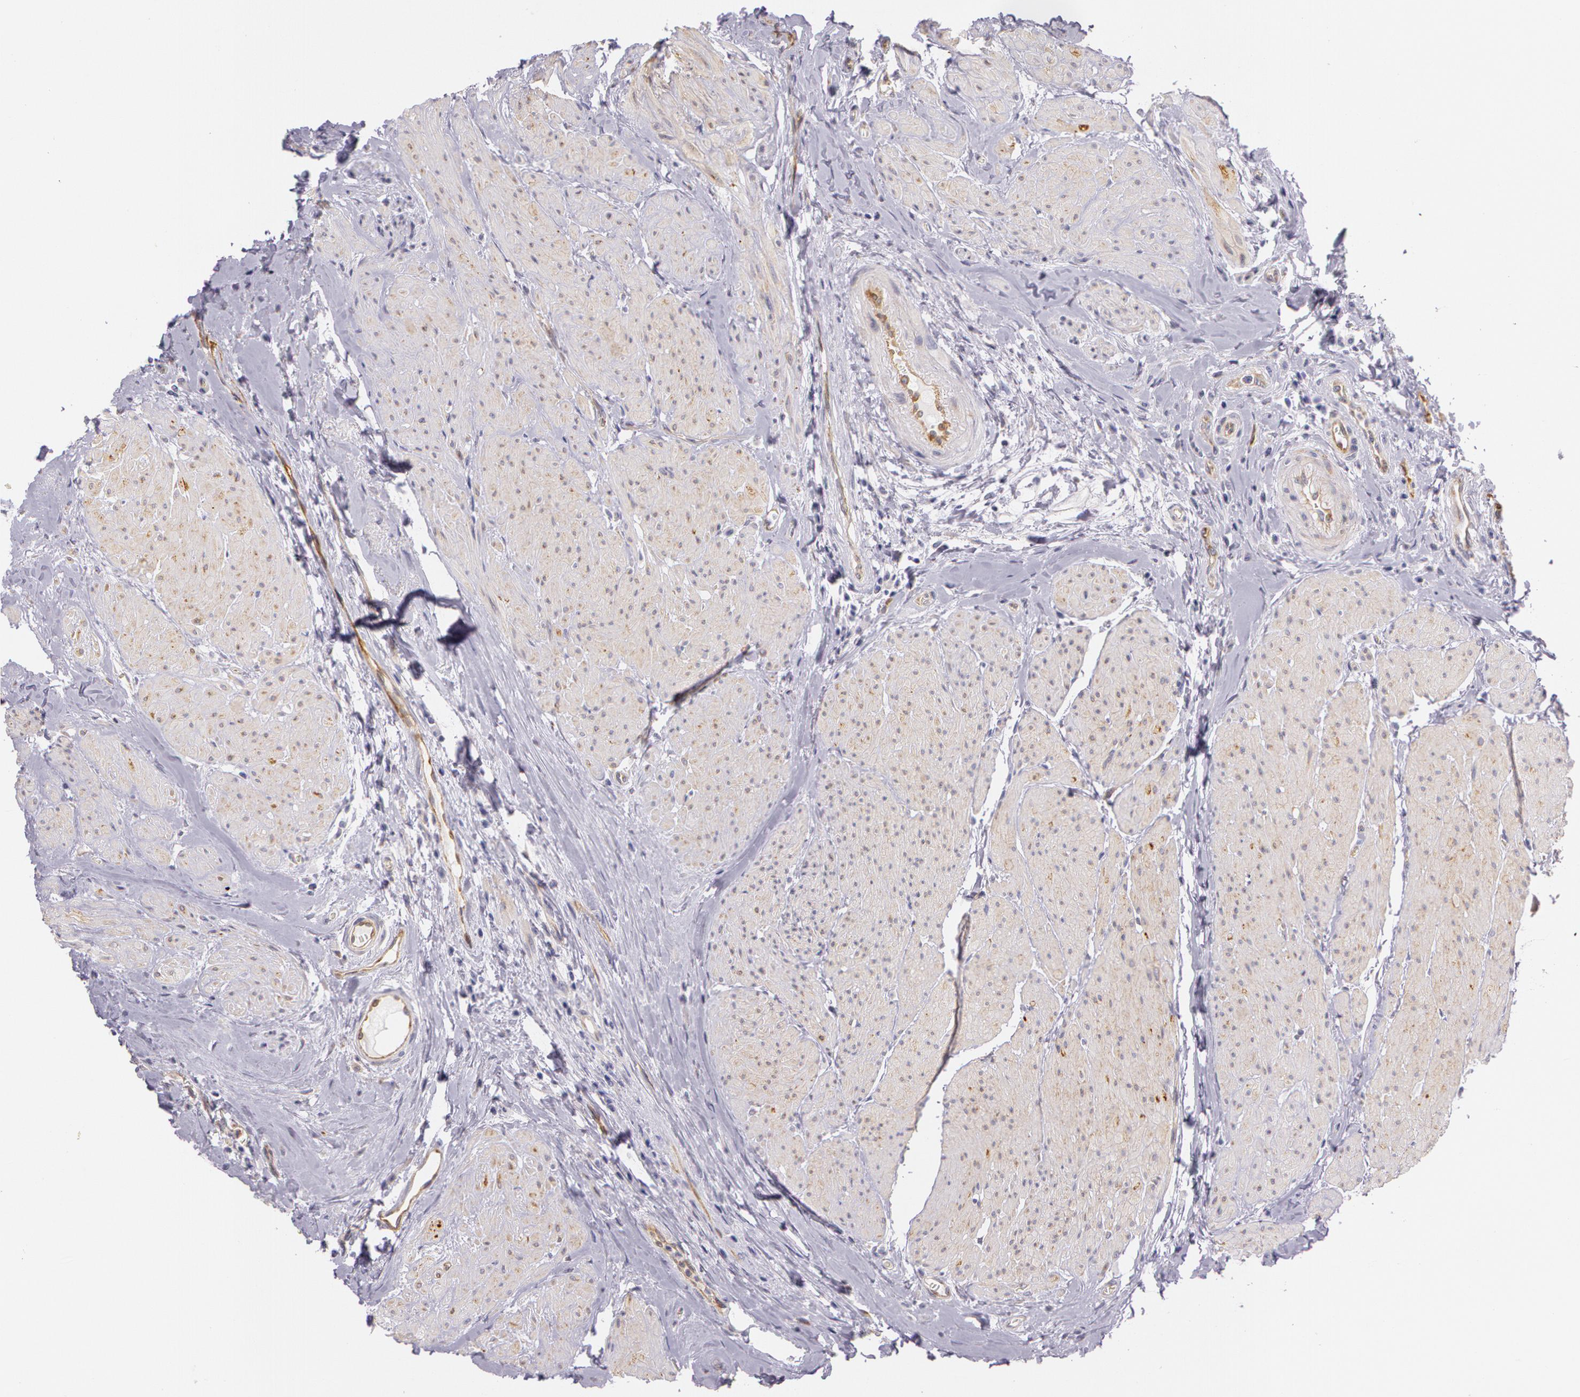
{"staining": {"intensity": "strong", "quantity": ">75%", "location": "cytoplasmic/membranous"}, "tissue": "urothelial cancer", "cell_type": "Tumor cells", "image_type": "cancer", "snomed": [{"axis": "morphology", "description": "Urothelial carcinoma, High grade"}, {"axis": "topography", "description": "Urinary bladder"}], "caption": "IHC image of neoplastic tissue: human urothelial carcinoma (high-grade) stained using immunohistochemistry shows high levels of strong protein expression localized specifically in the cytoplasmic/membranous of tumor cells, appearing as a cytoplasmic/membranous brown color.", "gene": "APP", "patient": {"sex": "male", "age": 66}}